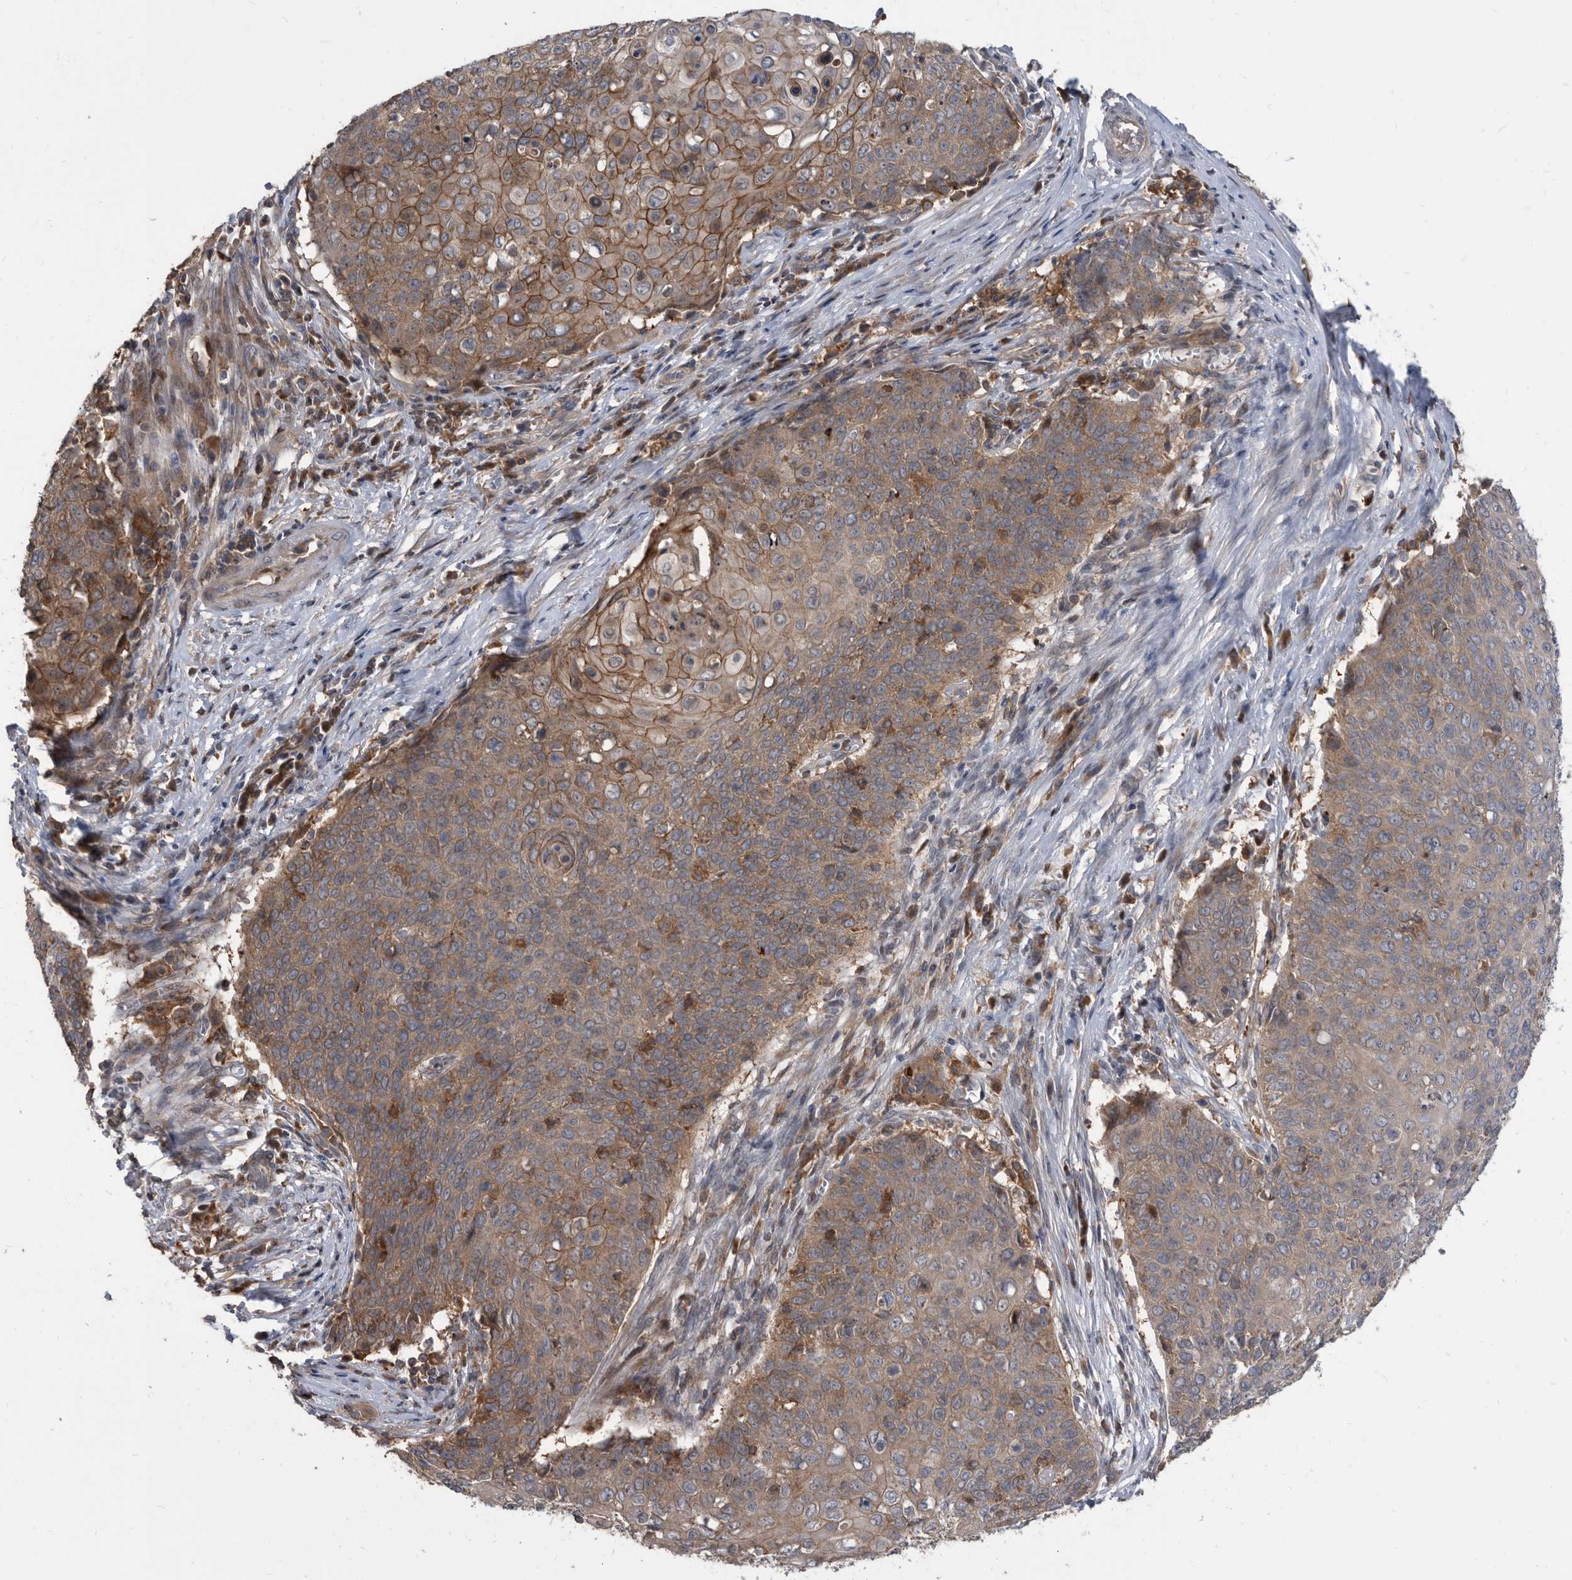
{"staining": {"intensity": "moderate", "quantity": ">75%", "location": "cytoplasmic/membranous"}, "tissue": "cervical cancer", "cell_type": "Tumor cells", "image_type": "cancer", "snomed": [{"axis": "morphology", "description": "Squamous cell carcinoma, NOS"}, {"axis": "topography", "description": "Cervix"}], "caption": "A brown stain shows moderate cytoplasmic/membranous expression of a protein in human cervical cancer tumor cells.", "gene": "APEH", "patient": {"sex": "female", "age": 39}}